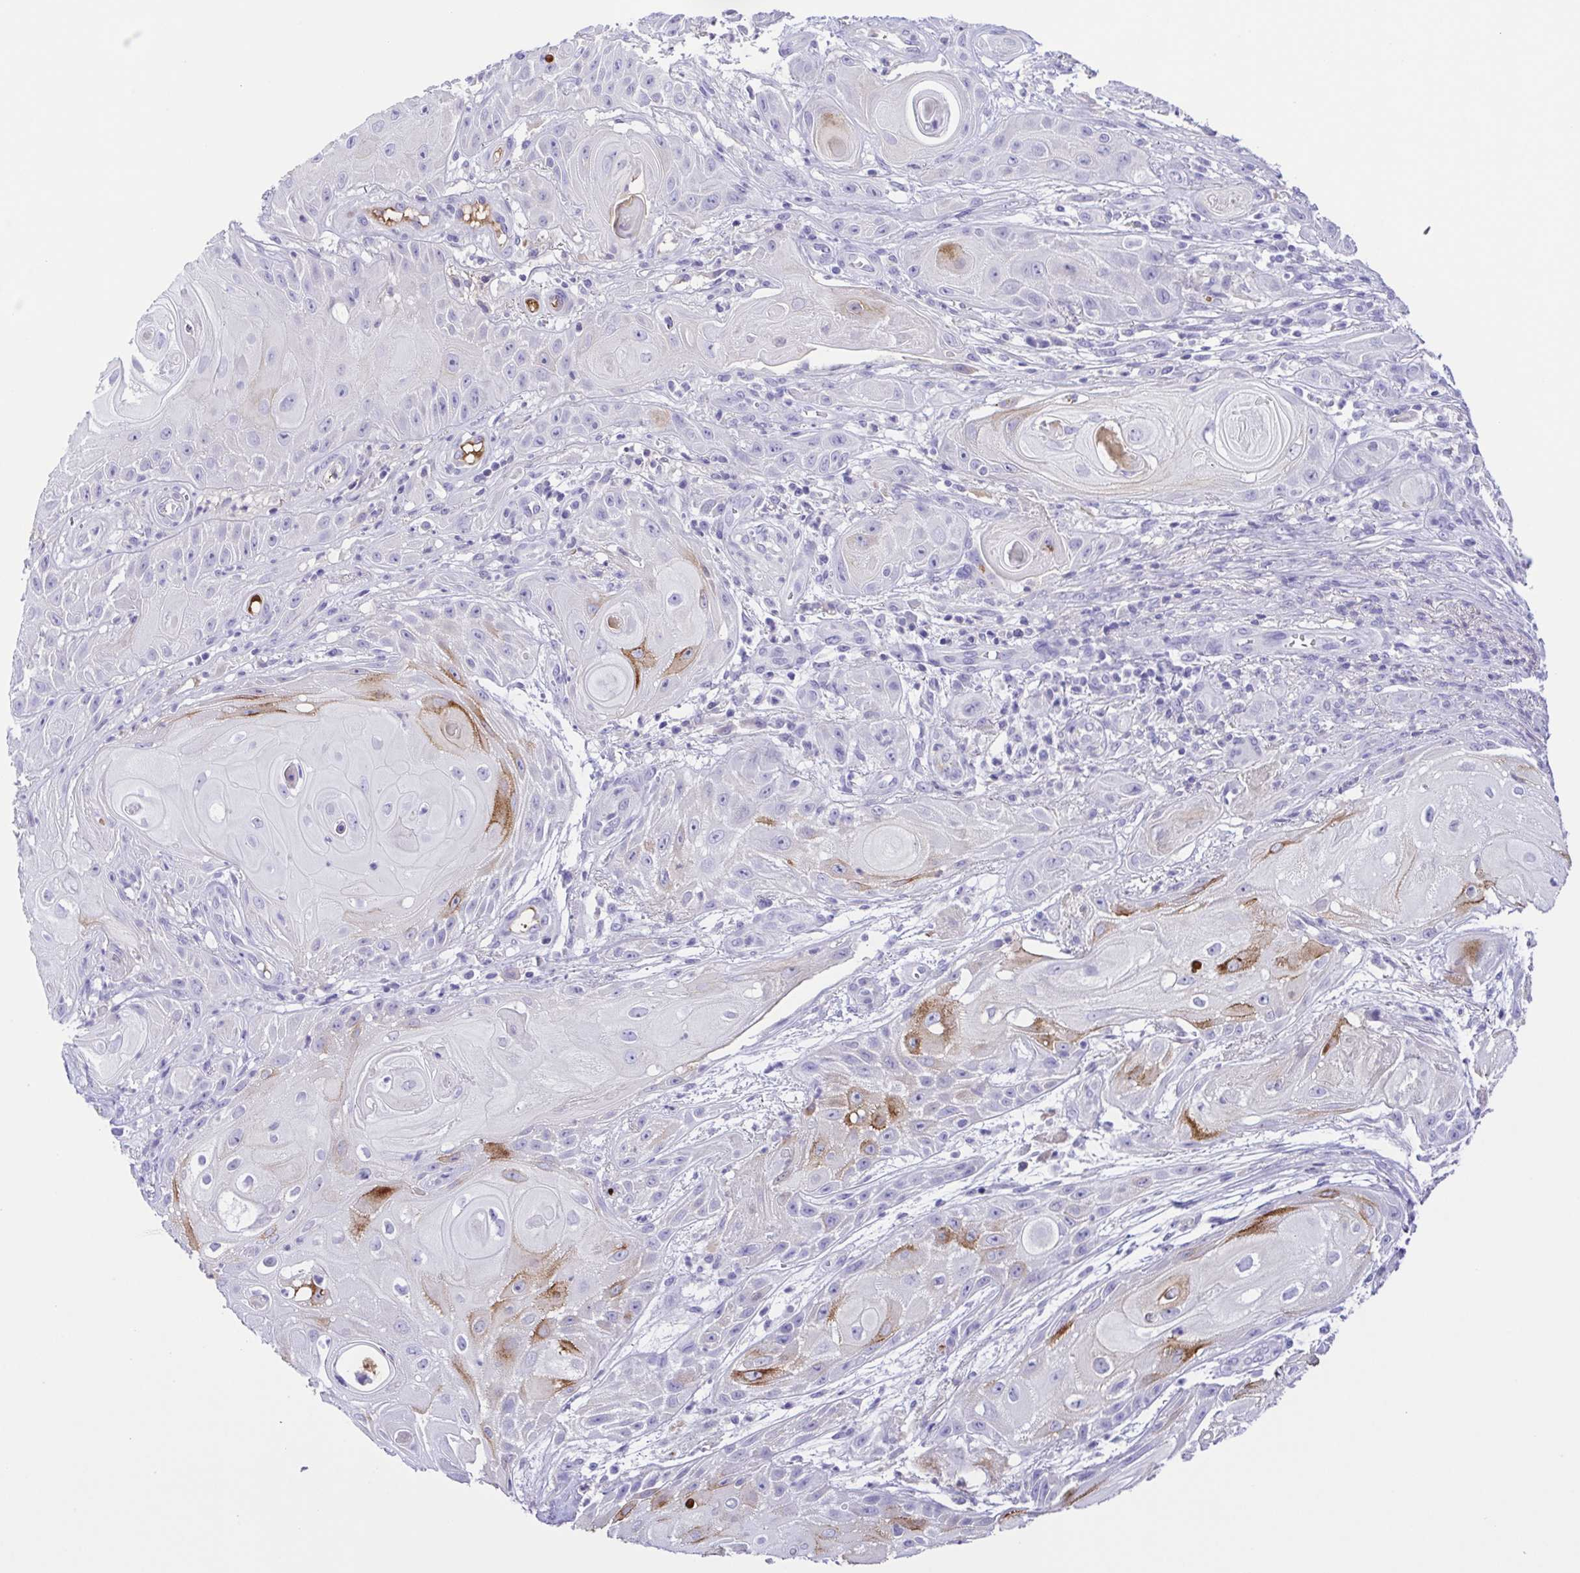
{"staining": {"intensity": "moderate", "quantity": "<25%", "location": "cytoplasmic/membranous"}, "tissue": "skin cancer", "cell_type": "Tumor cells", "image_type": "cancer", "snomed": [{"axis": "morphology", "description": "Squamous cell carcinoma, NOS"}, {"axis": "topography", "description": "Skin"}], "caption": "High-magnification brightfield microscopy of skin cancer stained with DAB (brown) and counterstained with hematoxylin (blue). tumor cells exhibit moderate cytoplasmic/membranous positivity is present in approximately<25% of cells.", "gene": "IGFL1", "patient": {"sex": "male", "age": 62}}